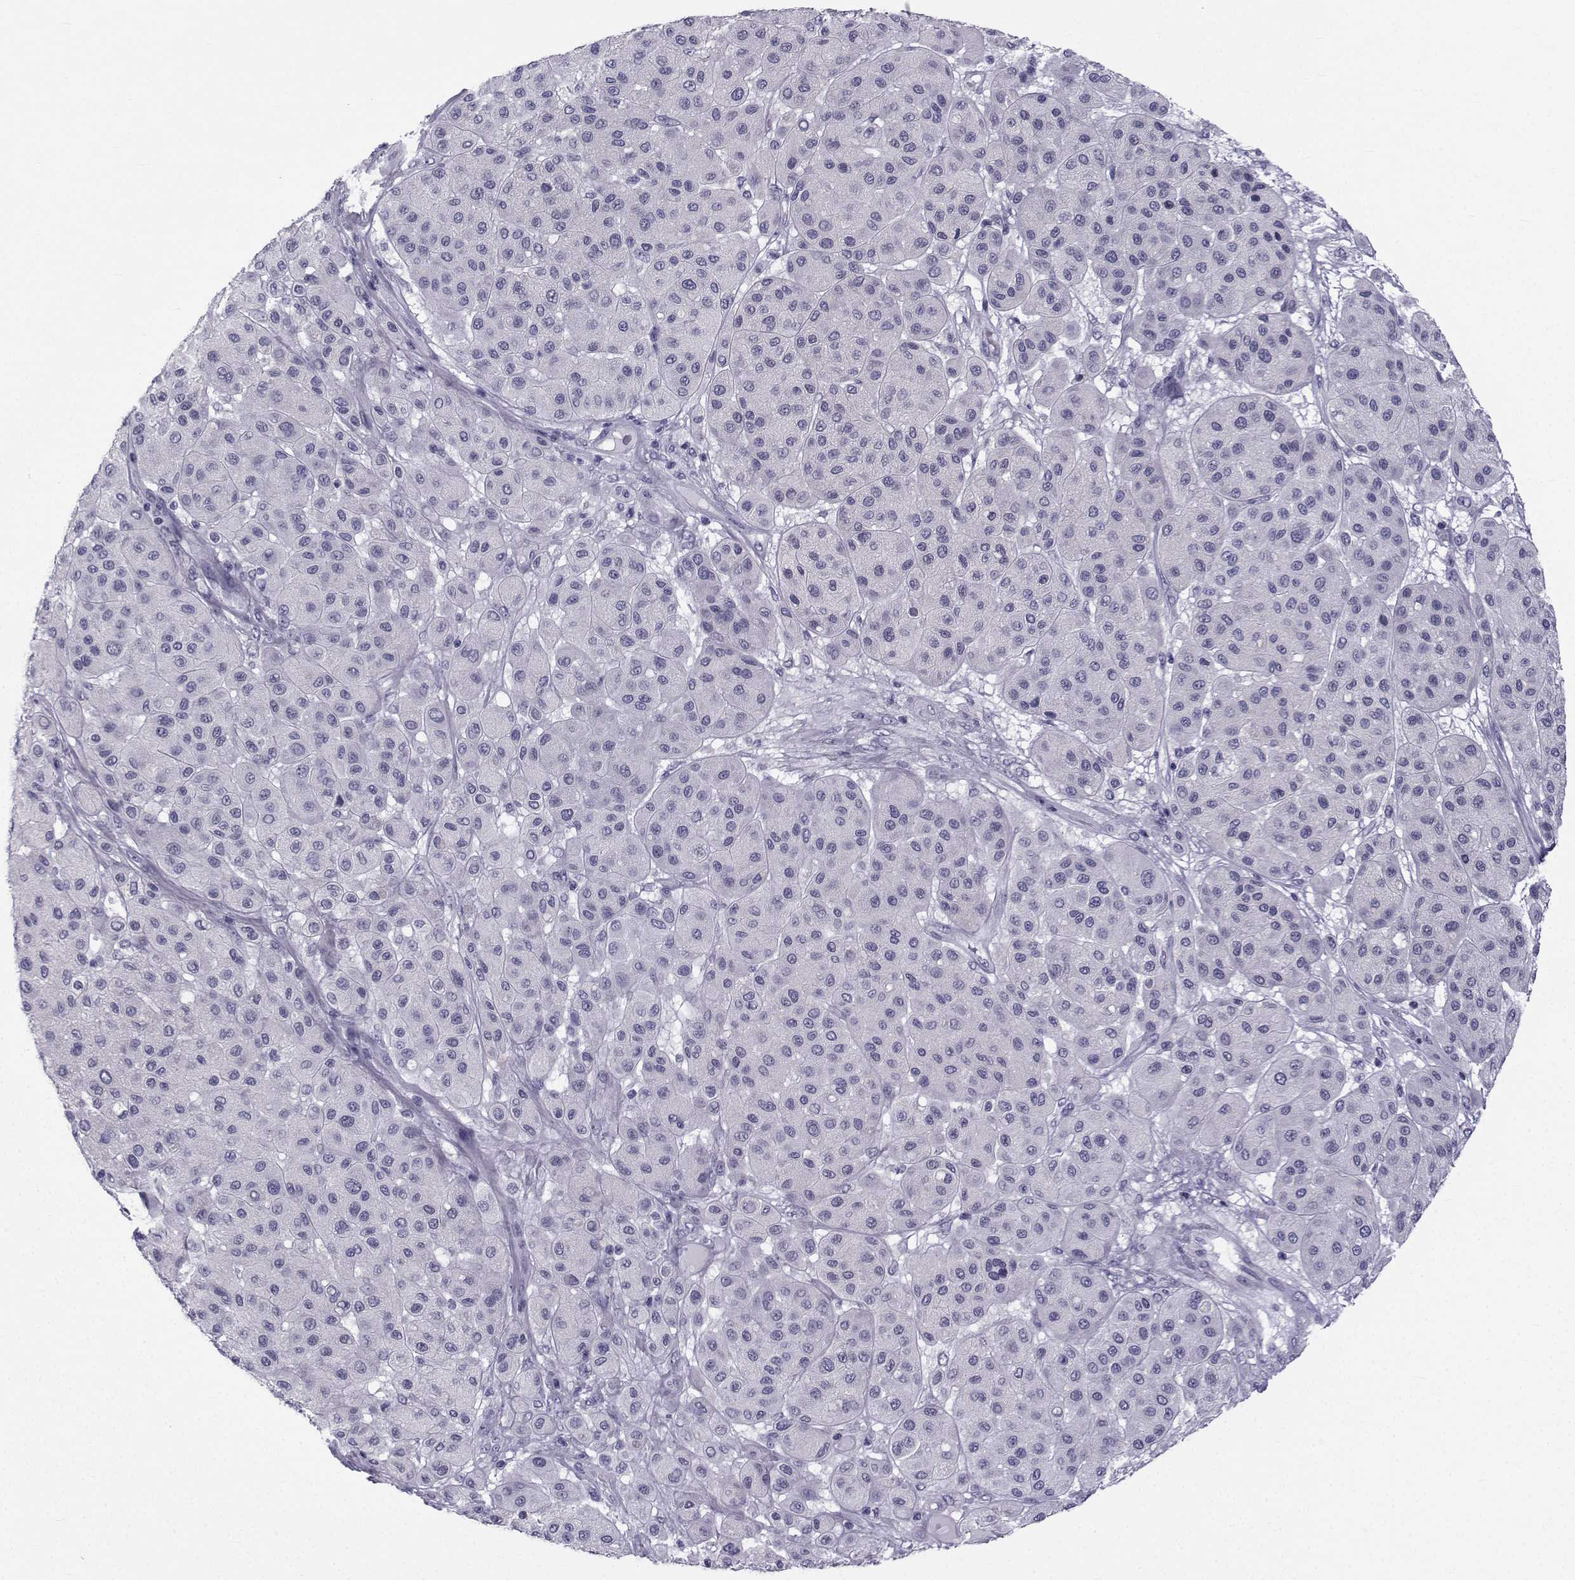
{"staining": {"intensity": "negative", "quantity": "none", "location": "none"}, "tissue": "melanoma", "cell_type": "Tumor cells", "image_type": "cancer", "snomed": [{"axis": "morphology", "description": "Malignant melanoma, Metastatic site"}, {"axis": "topography", "description": "Smooth muscle"}], "caption": "Histopathology image shows no protein expression in tumor cells of malignant melanoma (metastatic site) tissue. The staining was performed using DAB (3,3'-diaminobenzidine) to visualize the protein expression in brown, while the nuclei were stained in blue with hematoxylin (Magnification: 20x).", "gene": "SPANXD", "patient": {"sex": "male", "age": 41}}